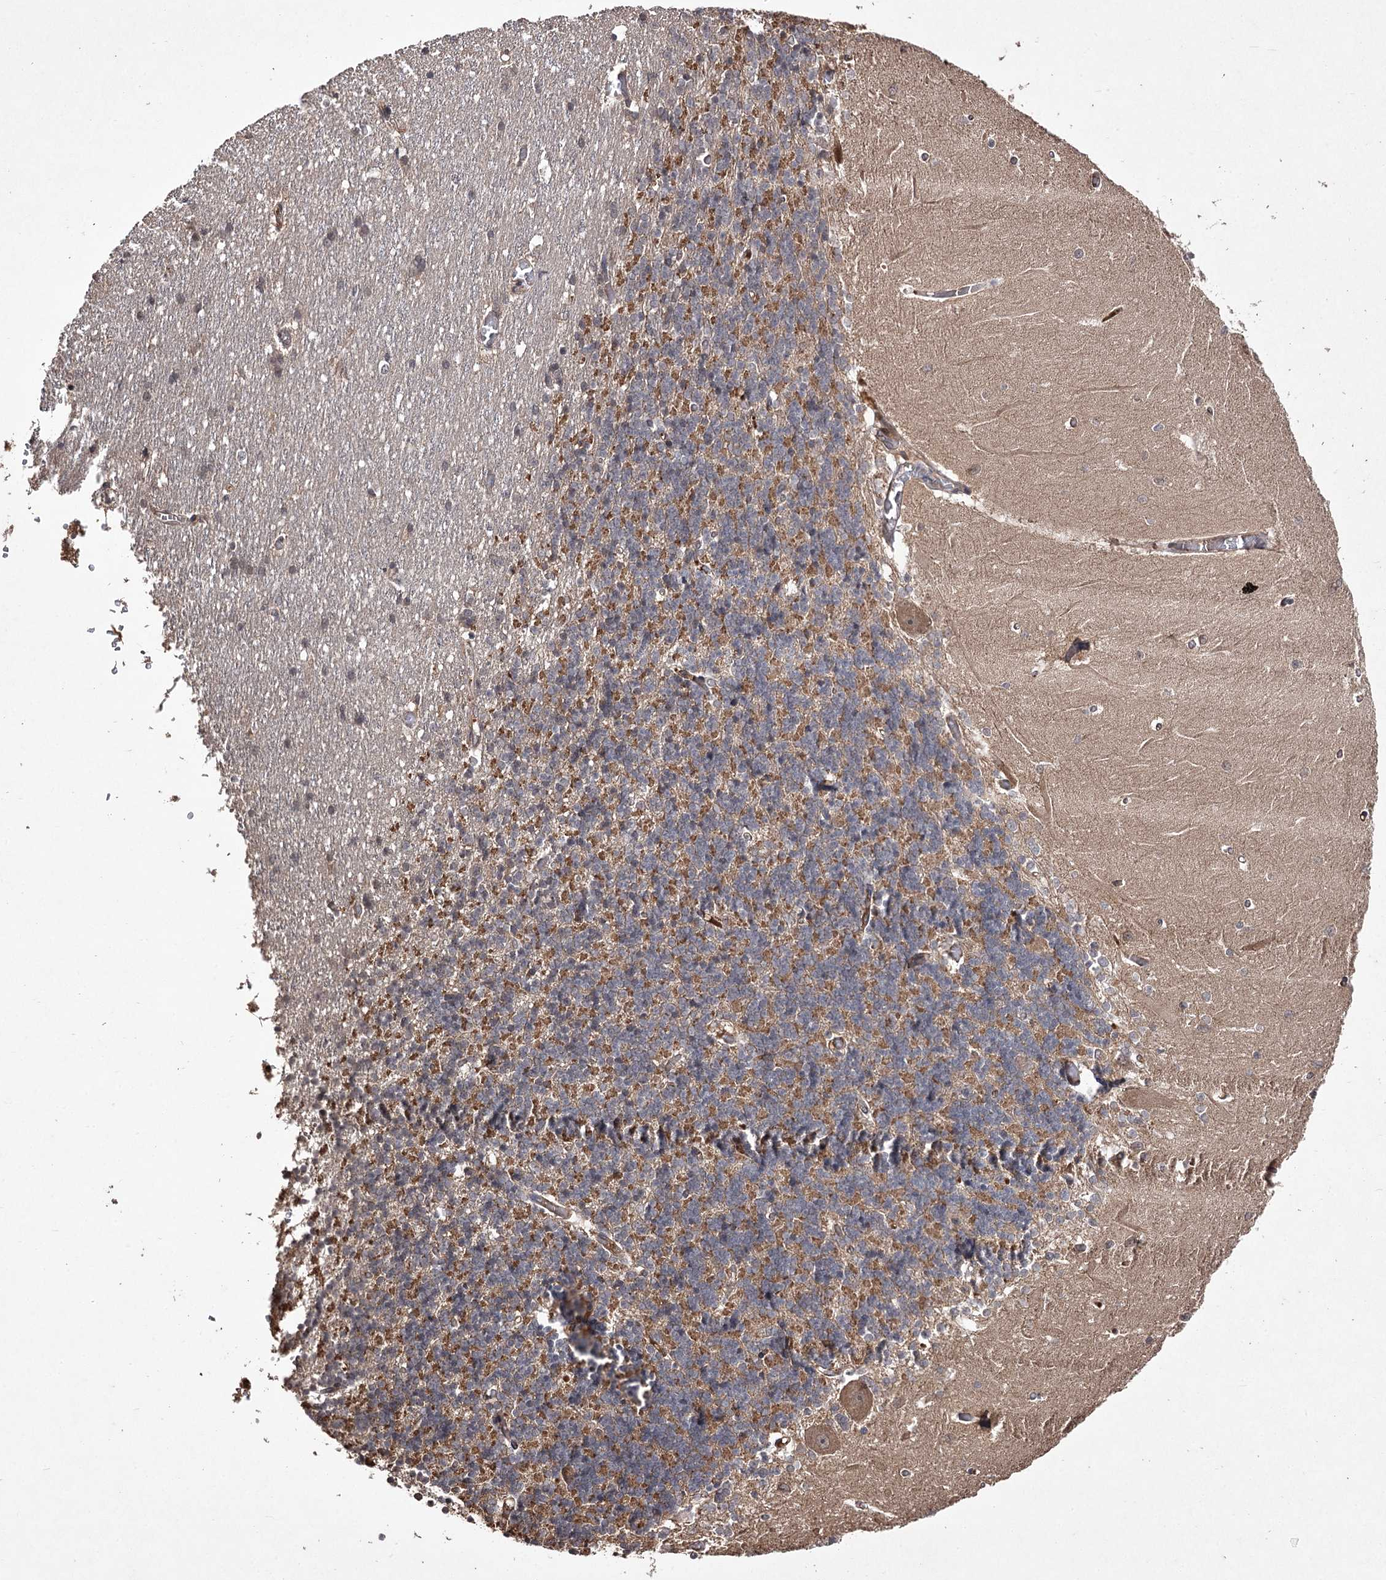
{"staining": {"intensity": "moderate", "quantity": "25%-75%", "location": "cytoplasmic/membranous"}, "tissue": "cerebellum", "cell_type": "Cells in granular layer", "image_type": "normal", "snomed": [{"axis": "morphology", "description": "Normal tissue, NOS"}, {"axis": "topography", "description": "Cerebellum"}], "caption": "Immunohistochemistry (IHC) (DAB) staining of unremarkable cerebellum demonstrates moderate cytoplasmic/membranous protein positivity in about 25%-75% of cells in granular layer.", "gene": "FANCL", "patient": {"sex": "male", "age": 37}}